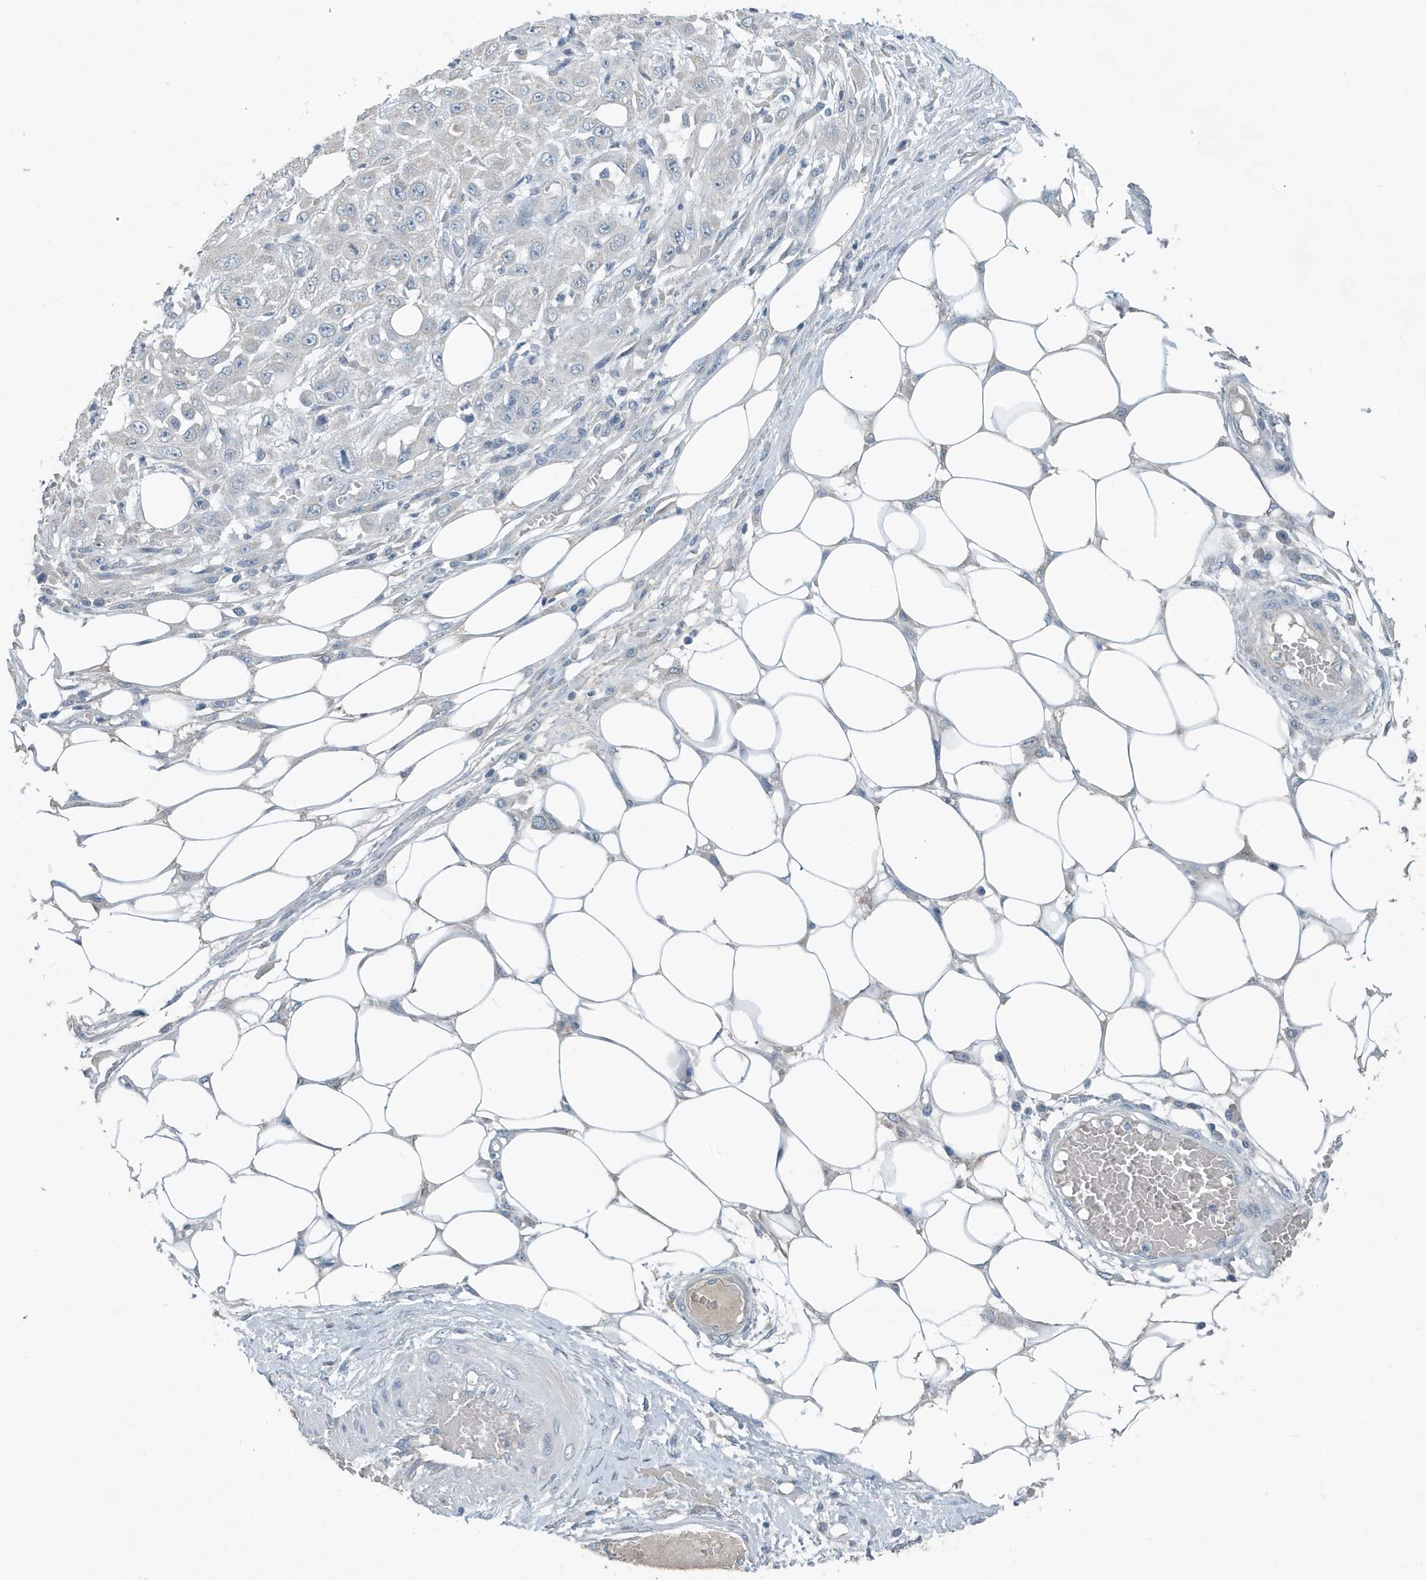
{"staining": {"intensity": "negative", "quantity": "none", "location": "none"}, "tissue": "skin cancer", "cell_type": "Tumor cells", "image_type": "cancer", "snomed": [{"axis": "morphology", "description": "Squamous cell carcinoma, NOS"}, {"axis": "morphology", "description": "Squamous cell carcinoma, metastatic, NOS"}, {"axis": "topography", "description": "Skin"}, {"axis": "topography", "description": "Lymph node"}], "caption": "Skin cancer (metastatic squamous cell carcinoma) was stained to show a protein in brown. There is no significant expression in tumor cells. (DAB IHC, high magnification).", "gene": "UGT2B4", "patient": {"sex": "male", "age": 75}}